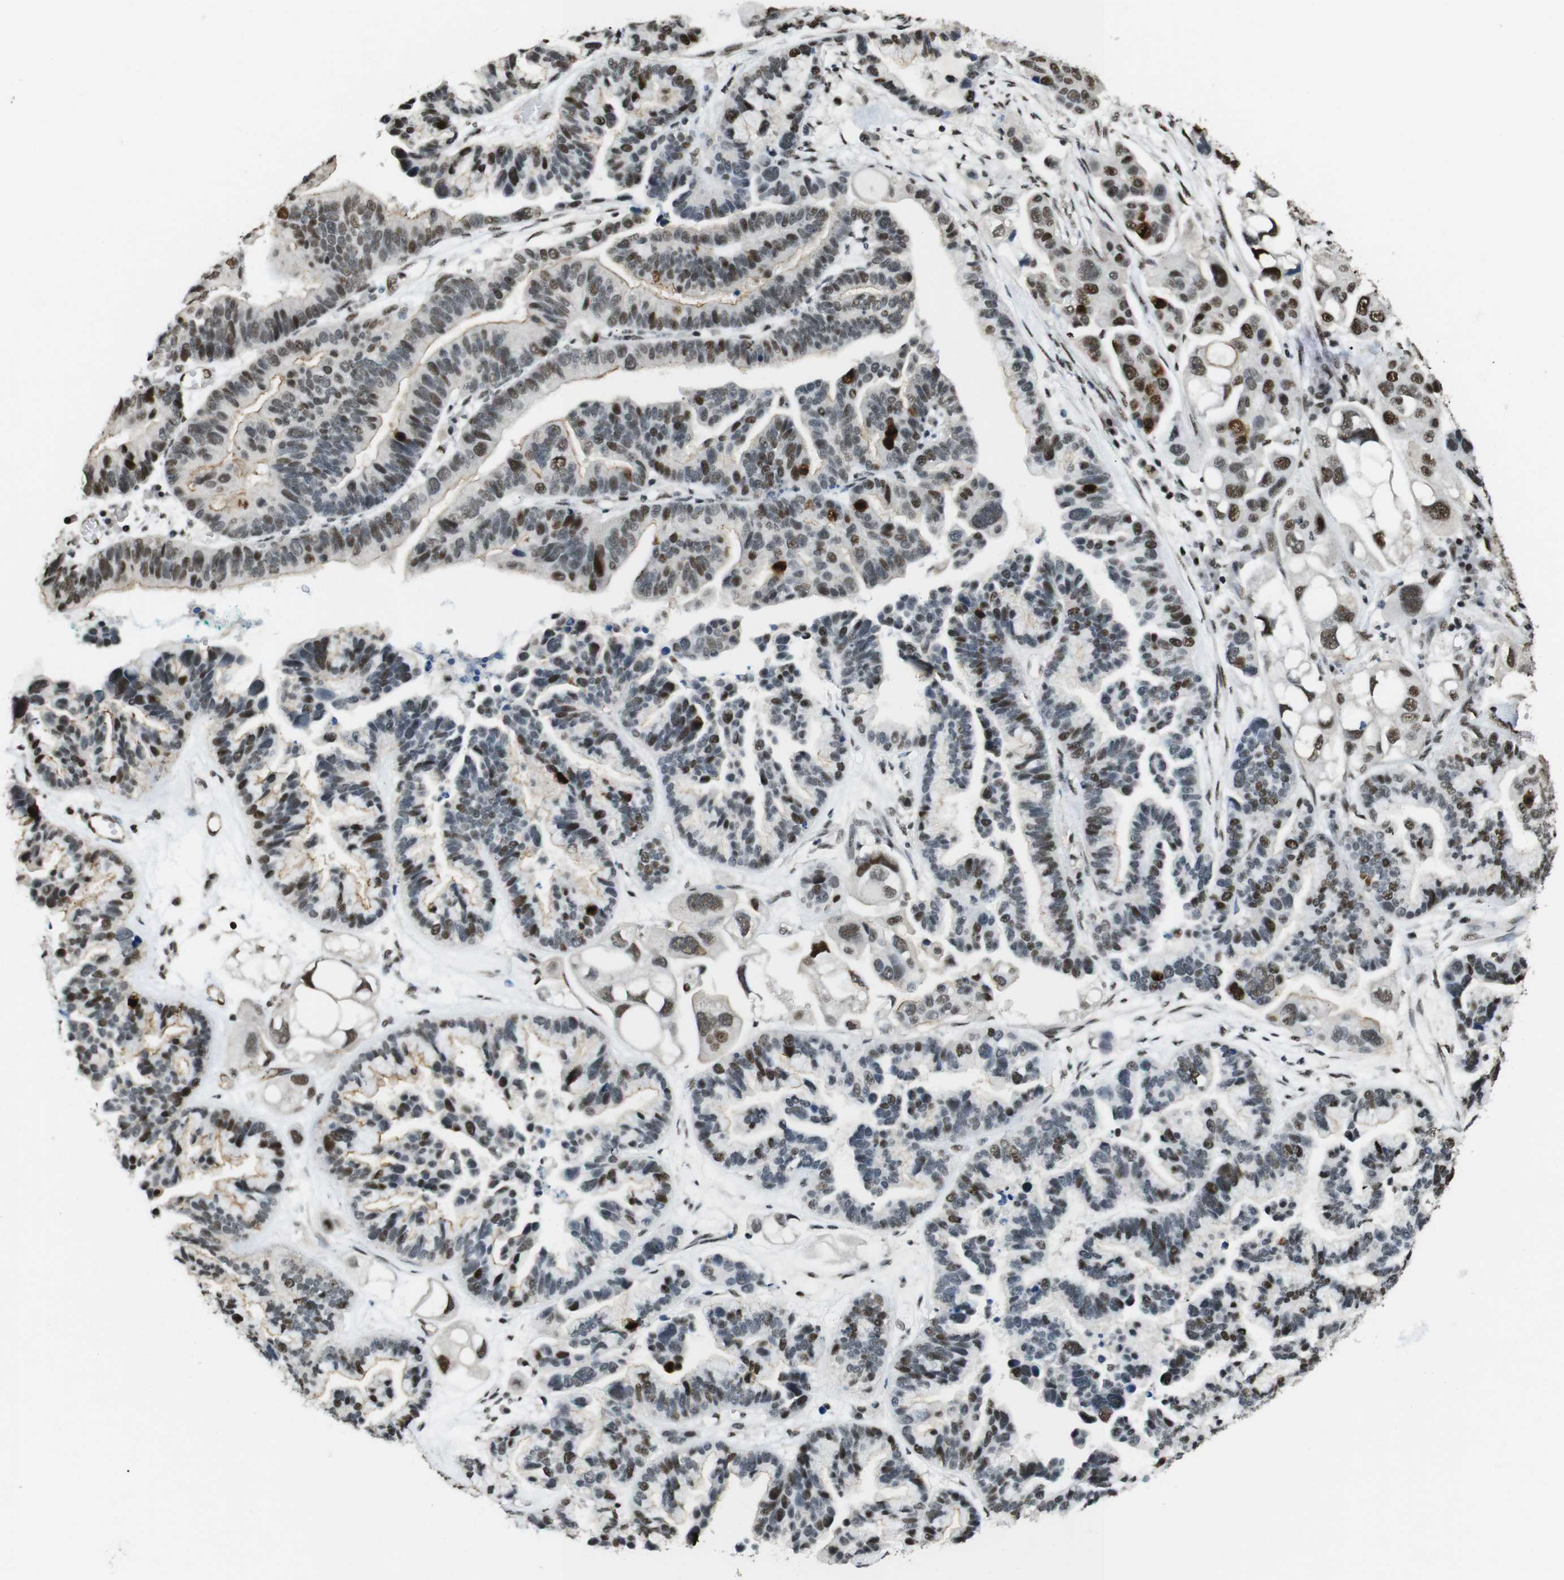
{"staining": {"intensity": "moderate", "quantity": "25%-75%", "location": "nuclear"}, "tissue": "ovarian cancer", "cell_type": "Tumor cells", "image_type": "cancer", "snomed": [{"axis": "morphology", "description": "Cystadenocarcinoma, serous, NOS"}, {"axis": "topography", "description": "Ovary"}], "caption": "Immunohistochemical staining of ovarian cancer demonstrates medium levels of moderate nuclear protein positivity in approximately 25%-75% of tumor cells.", "gene": "CSNK2B", "patient": {"sex": "female", "age": 56}}